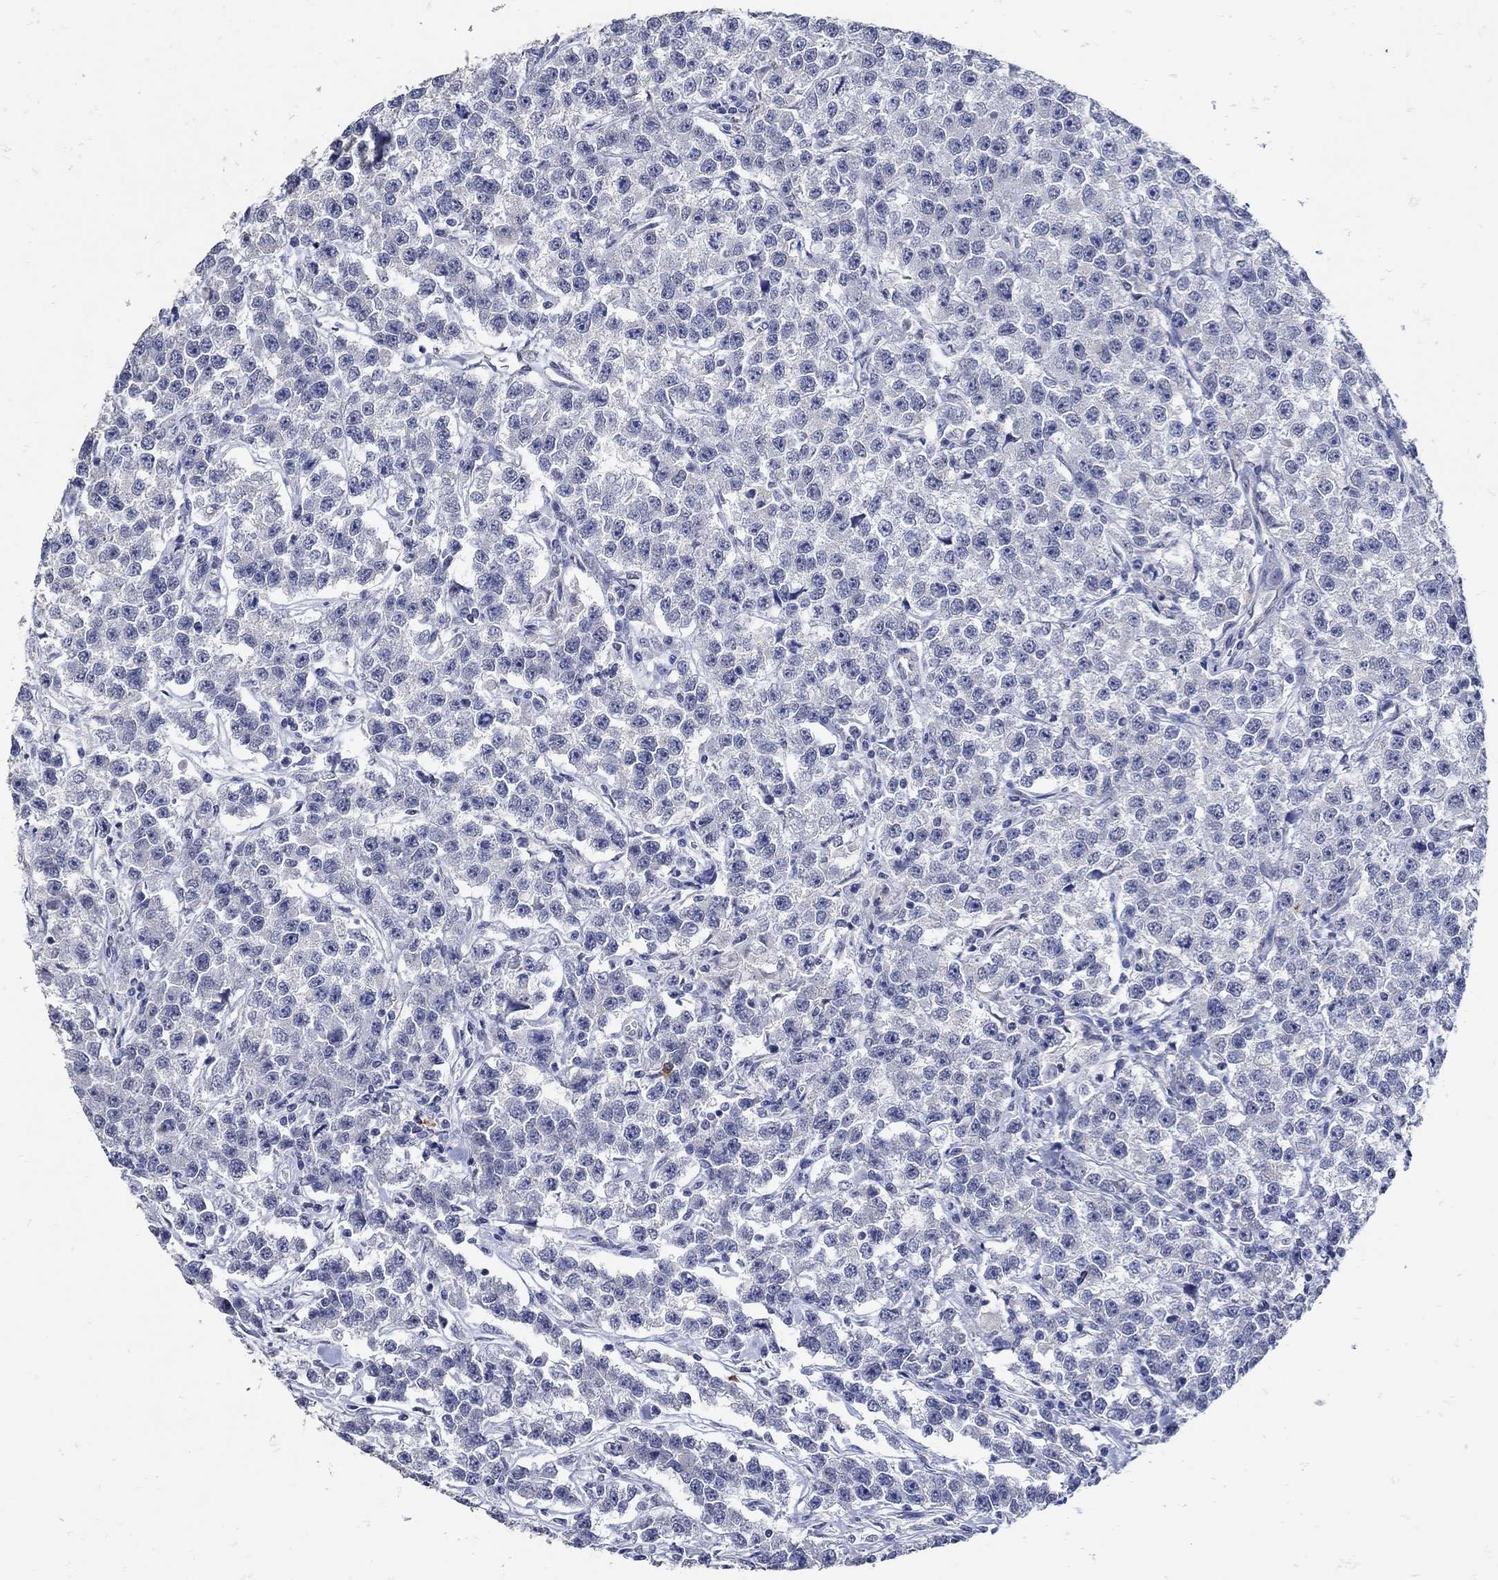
{"staining": {"intensity": "negative", "quantity": "none", "location": "none"}, "tissue": "testis cancer", "cell_type": "Tumor cells", "image_type": "cancer", "snomed": [{"axis": "morphology", "description": "Seminoma, NOS"}, {"axis": "topography", "description": "Testis"}], "caption": "DAB (3,3'-diaminobenzidine) immunohistochemical staining of human testis seminoma displays no significant expression in tumor cells.", "gene": "KCNN3", "patient": {"sex": "male", "age": 59}}